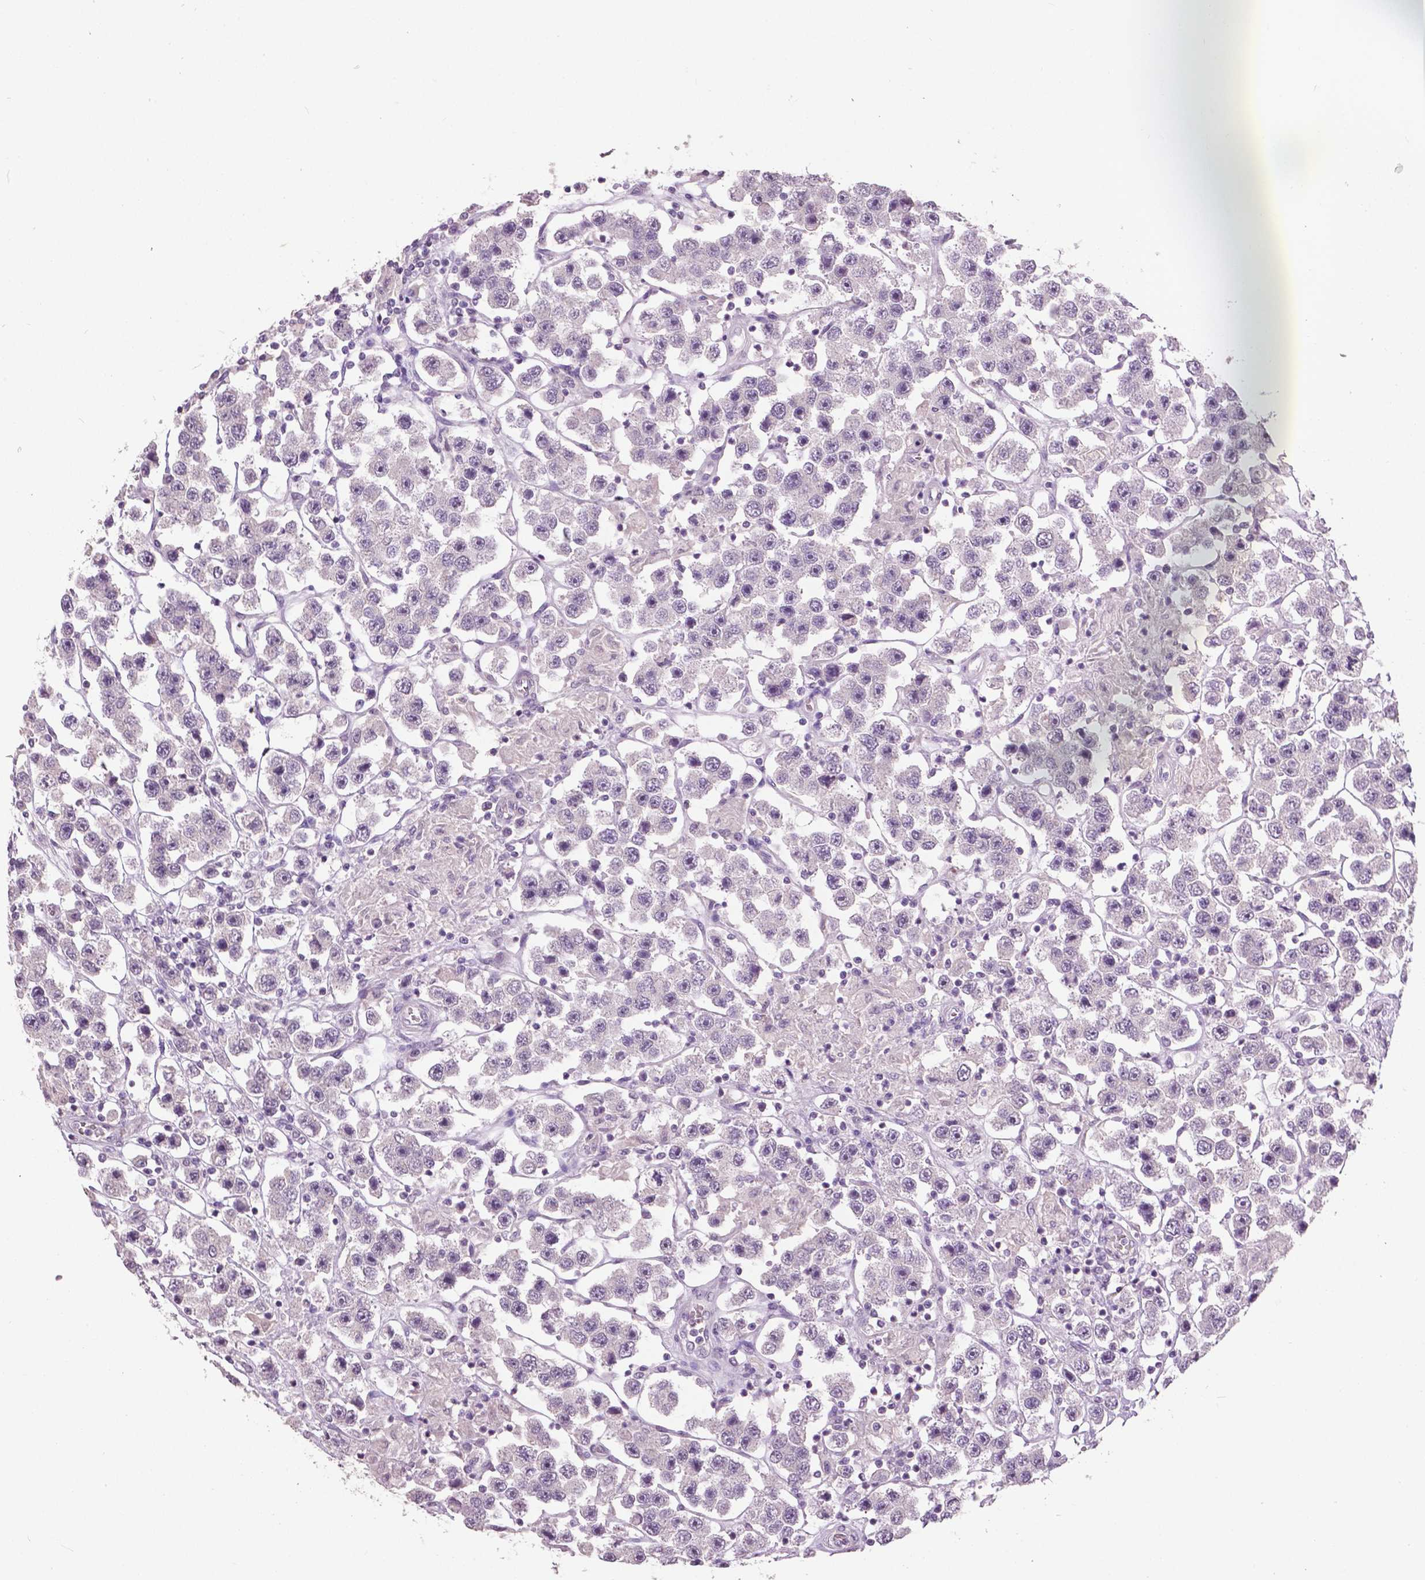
{"staining": {"intensity": "negative", "quantity": "none", "location": "none"}, "tissue": "testis cancer", "cell_type": "Tumor cells", "image_type": "cancer", "snomed": [{"axis": "morphology", "description": "Seminoma, NOS"}, {"axis": "topography", "description": "Testis"}], "caption": "Immunohistochemistry (IHC) image of seminoma (testis) stained for a protein (brown), which shows no positivity in tumor cells.", "gene": "FOXA1", "patient": {"sex": "male", "age": 45}}